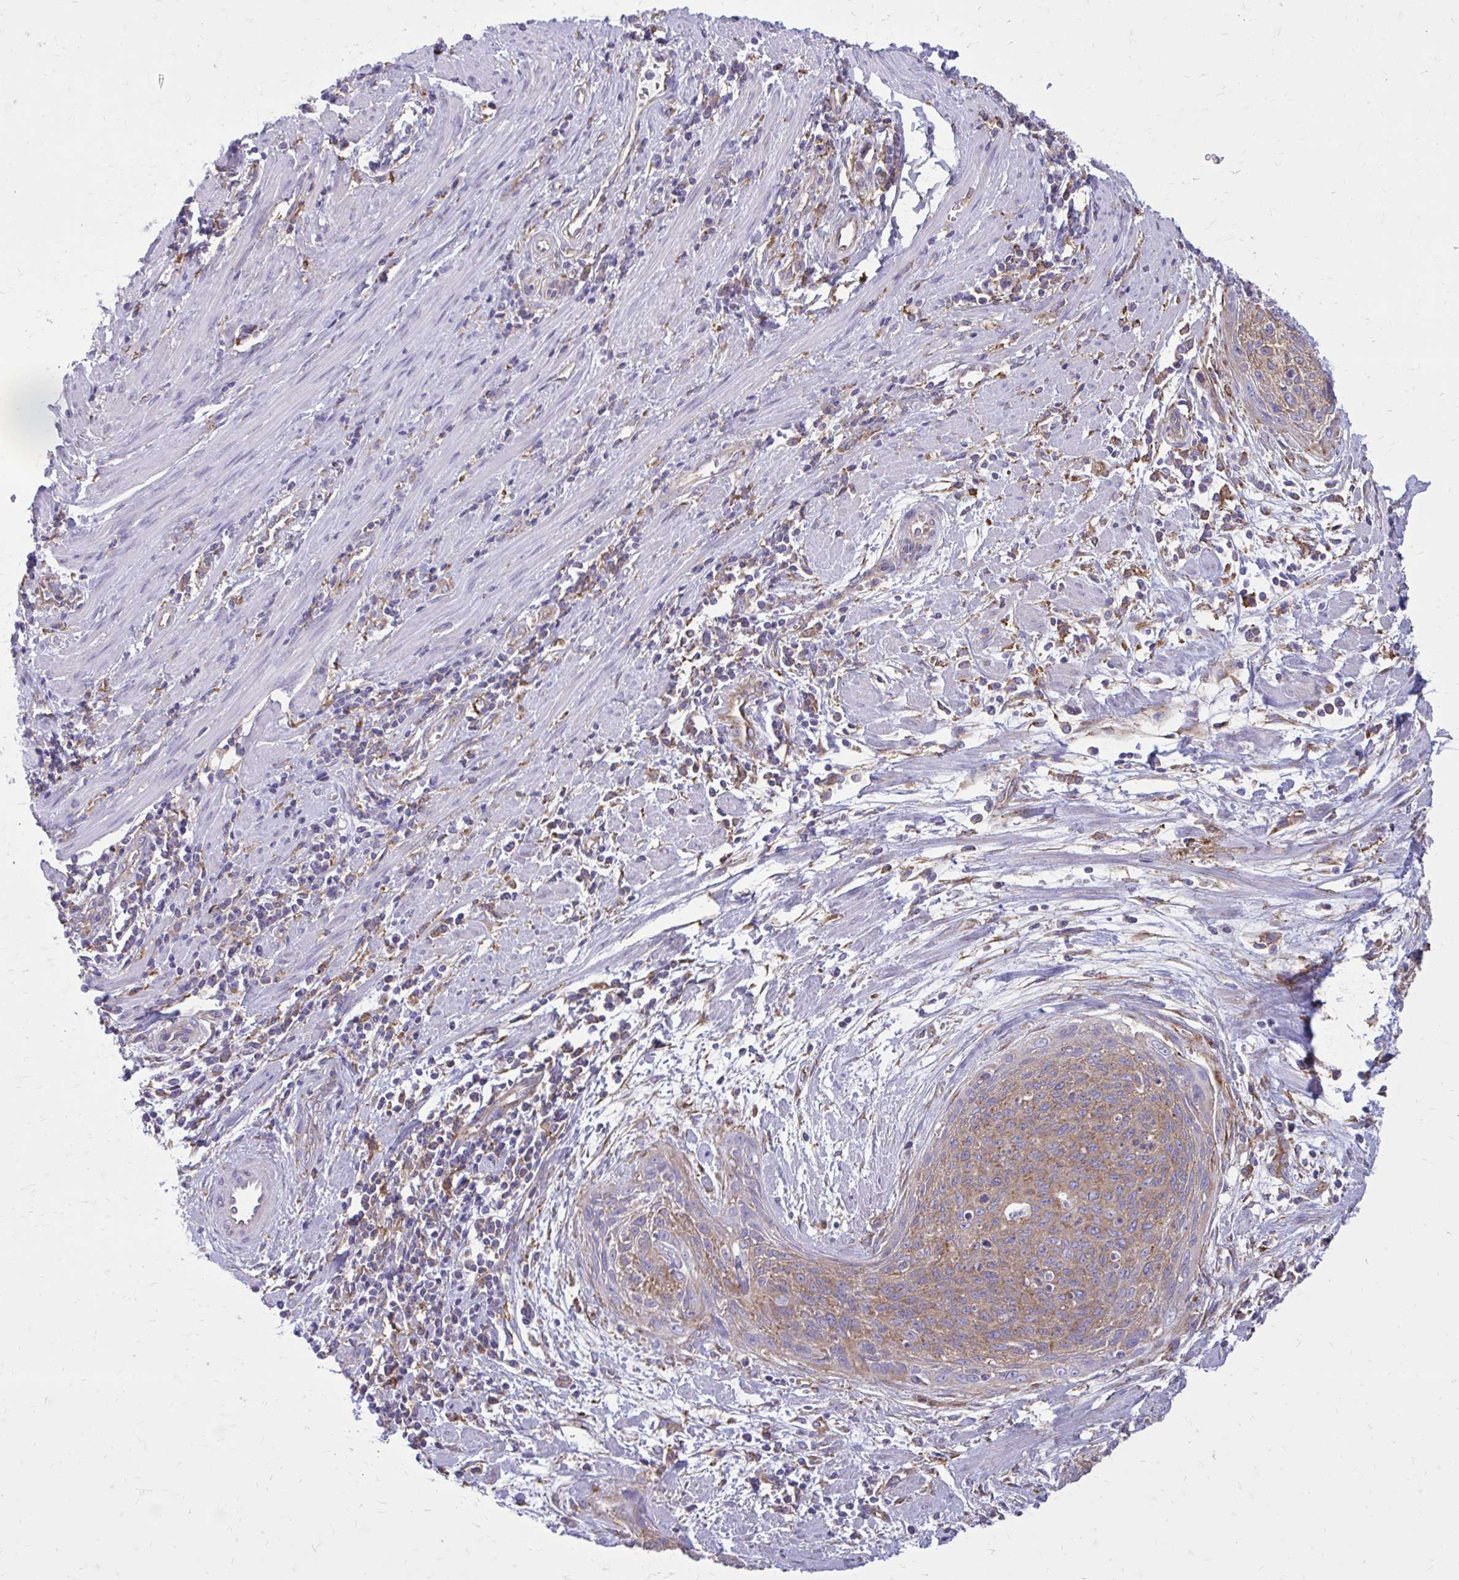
{"staining": {"intensity": "moderate", "quantity": ">75%", "location": "cytoplasmic/membranous"}, "tissue": "cervical cancer", "cell_type": "Tumor cells", "image_type": "cancer", "snomed": [{"axis": "morphology", "description": "Squamous cell carcinoma, NOS"}, {"axis": "topography", "description": "Cervix"}], "caption": "A photomicrograph showing moderate cytoplasmic/membranous staining in about >75% of tumor cells in squamous cell carcinoma (cervical), as visualized by brown immunohistochemical staining.", "gene": "CLTA", "patient": {"sex": "female", "age": 55}}